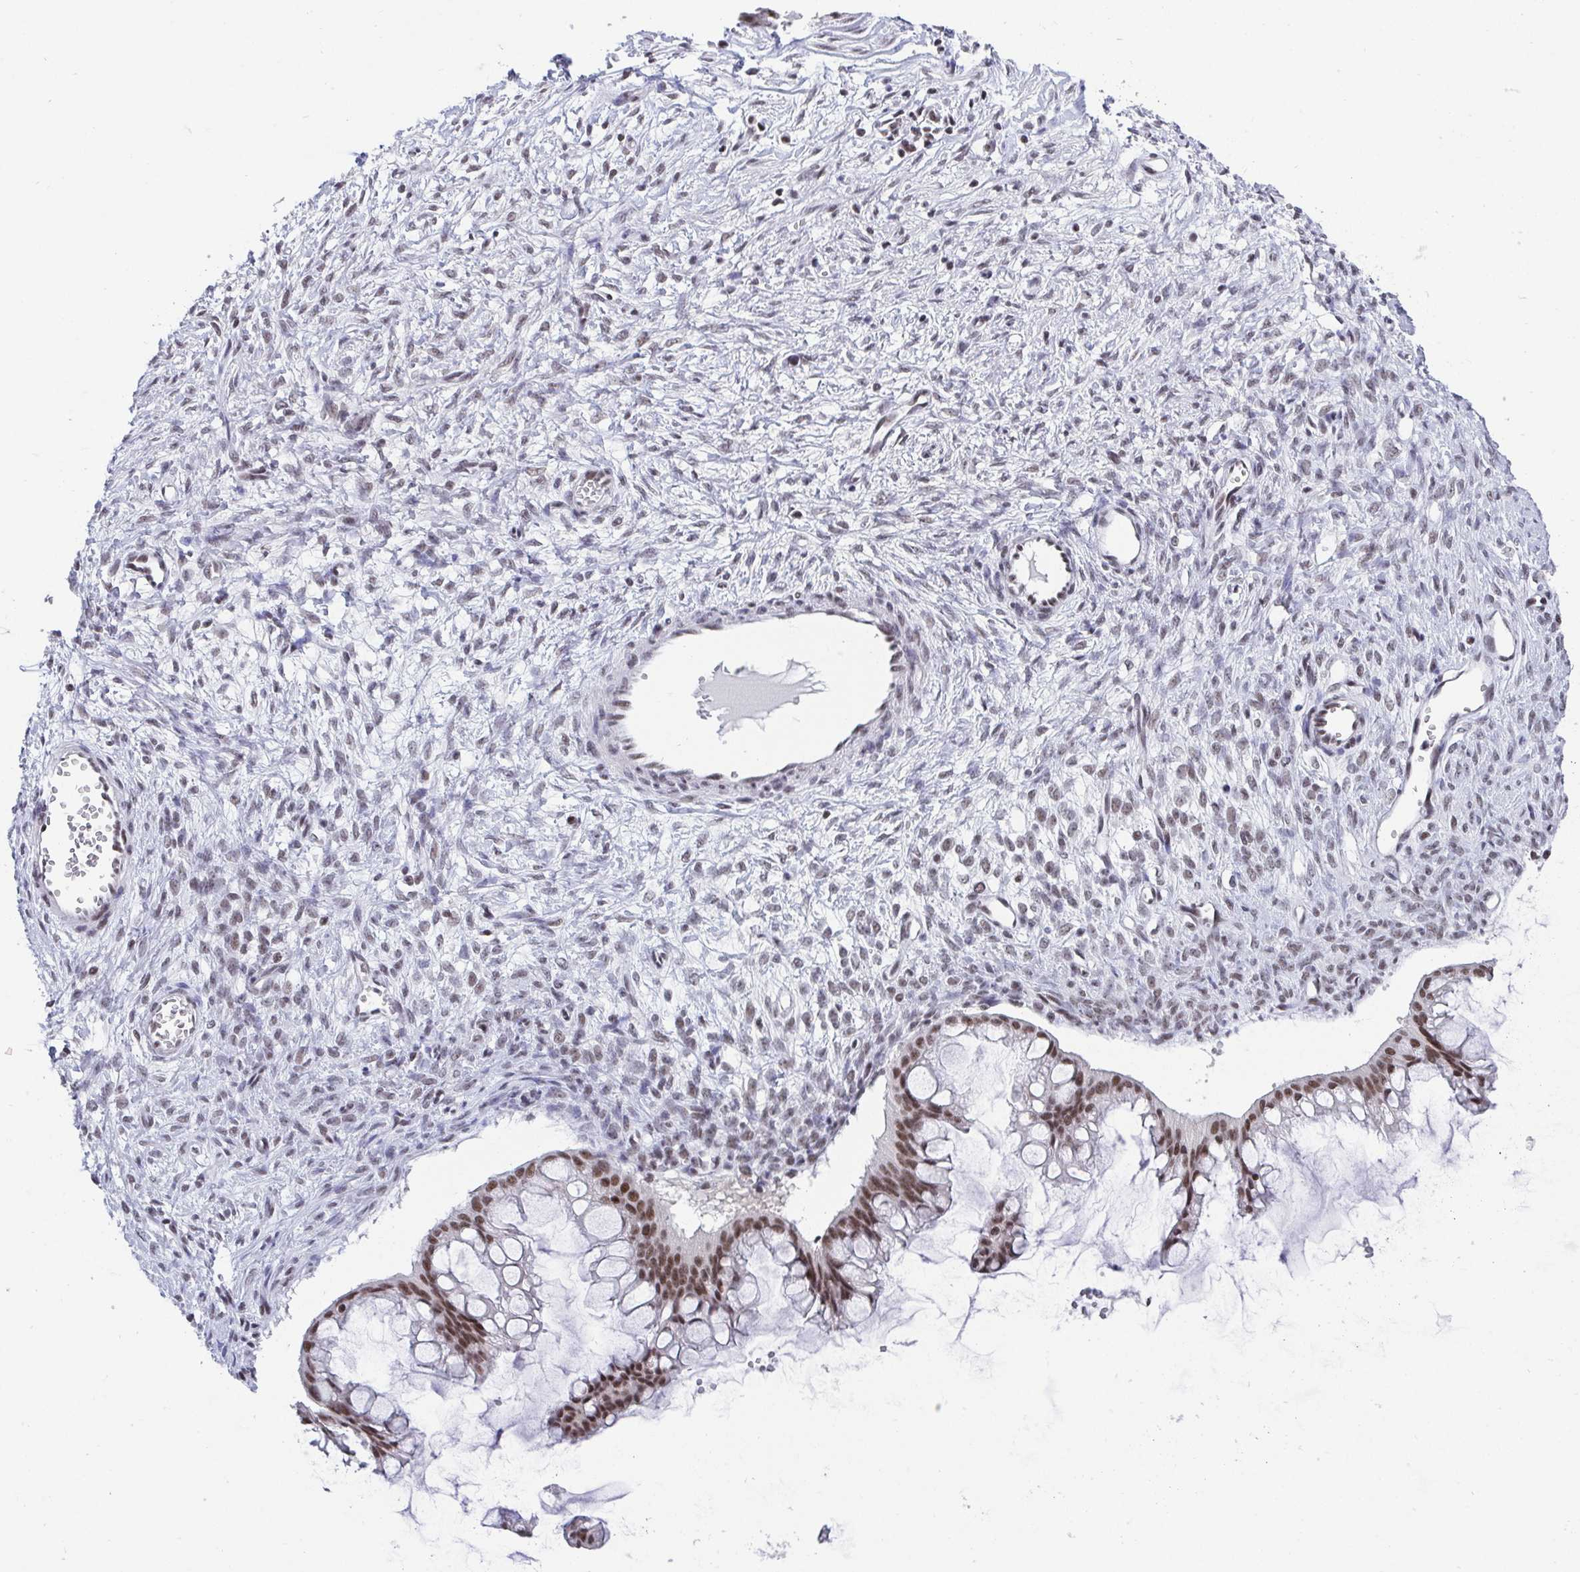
{"staining": {"intensity": "moderate", "quantity": ">75%", "location": "nuclear"}, "tissue": "ovarian cancer", "cell_type": "Tumor cells", "image_type": "cancer", "snomed": [{"axis": "morphology", "description": "Cystadenocarcinoma, mucinous, NOS"}, {"axis": "topography", "description": "Ovary"}], "caption": "Tumor cells show moderate nuclear positivity in approximately >75% of cells in ovarian mucinous cystadenocarcinoma.", "gene": "CTCF", "patient": {"sex": "female", "age": 73}}